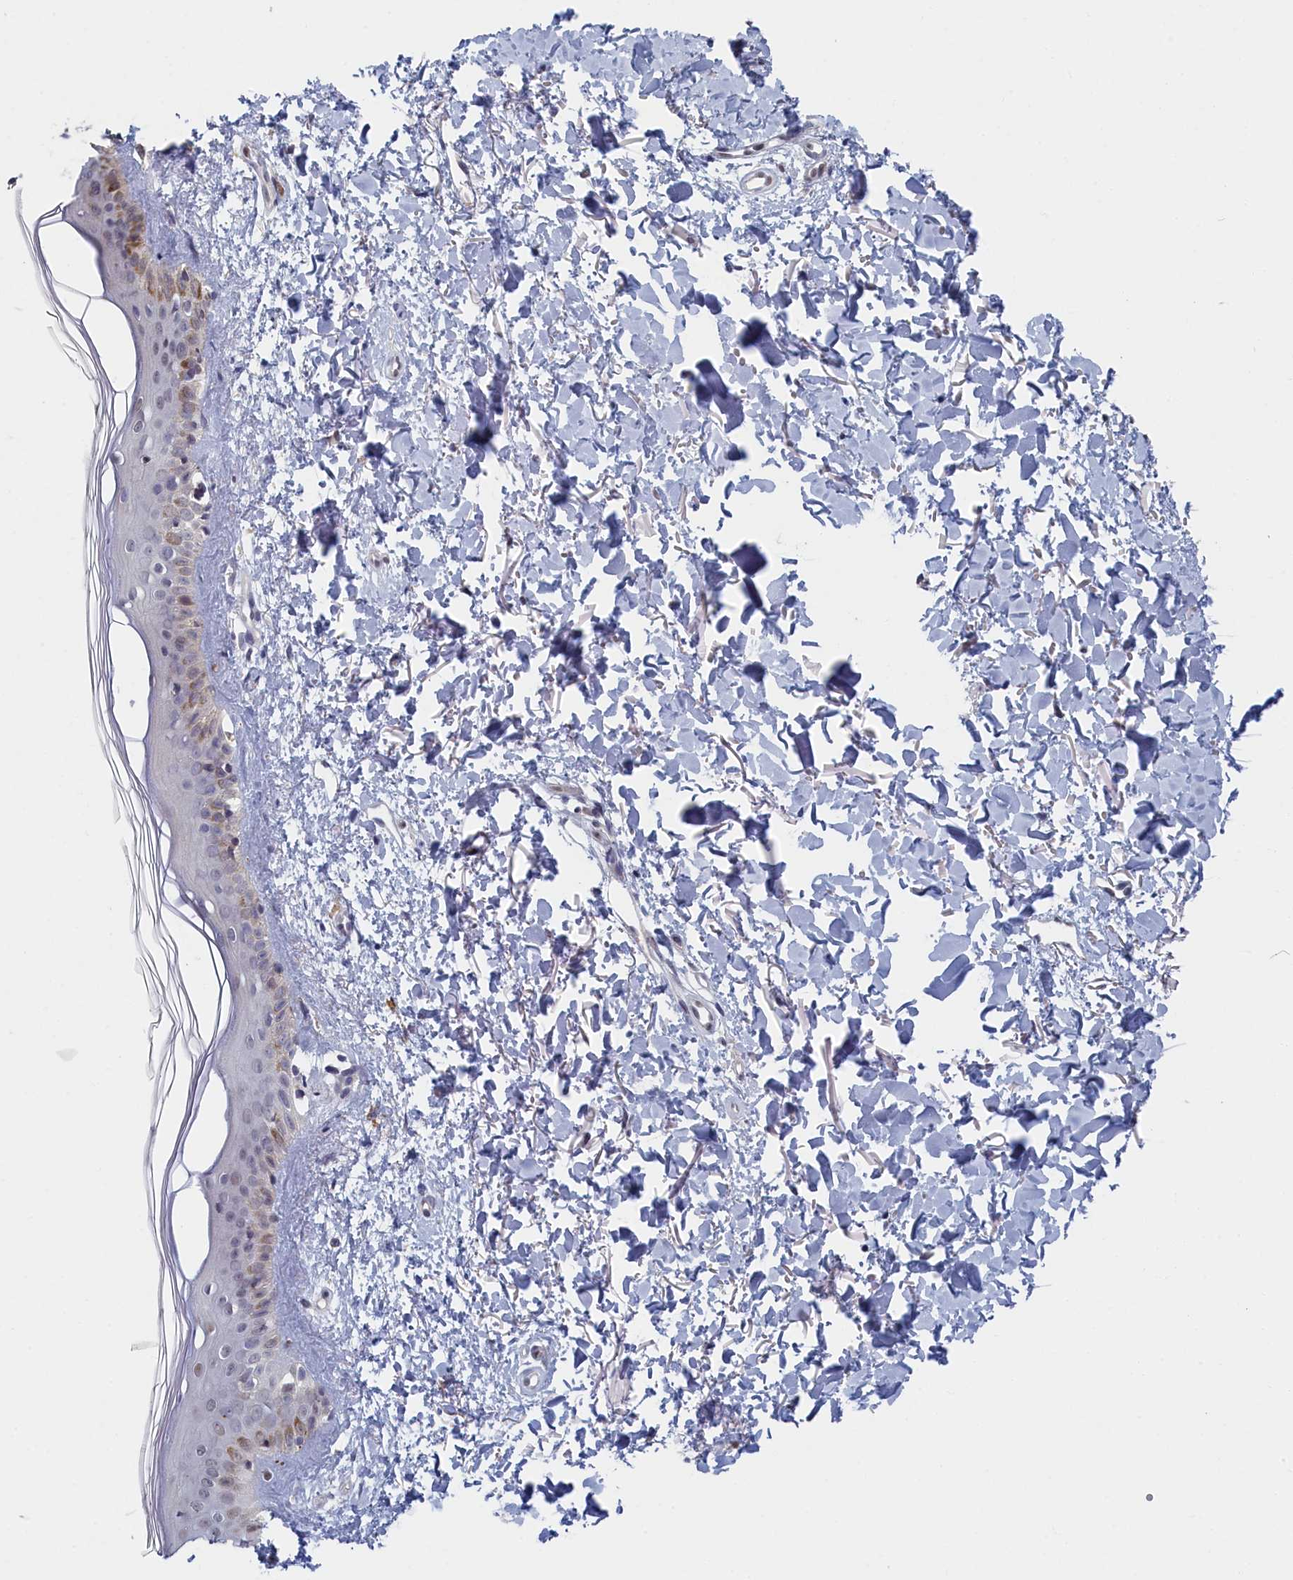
{"staining": {"intensity": "weak", "quantity": "25%-75%", "location": "cytoplasmic/membranous"}, "tissue": "skin", "cell_type": "Fibroblasts", "image_type": "normal", "snomed": [{"axis": "morphology", "description": "Normal tissue, NOS"}, {"axis": "topography", "description": "Skin"}], "caption": "Protein expression by immunohistochemistry shows weak cytoplasmic/membranous staining in about 25%-75% of fibroblasts in benign skin. (DAB (3,3'-diaminobenzidine) IHC with brightfield microscopy, high magnification).", "gene": "DNAJC17", "patient": {"sex": "female", "age": 58}}